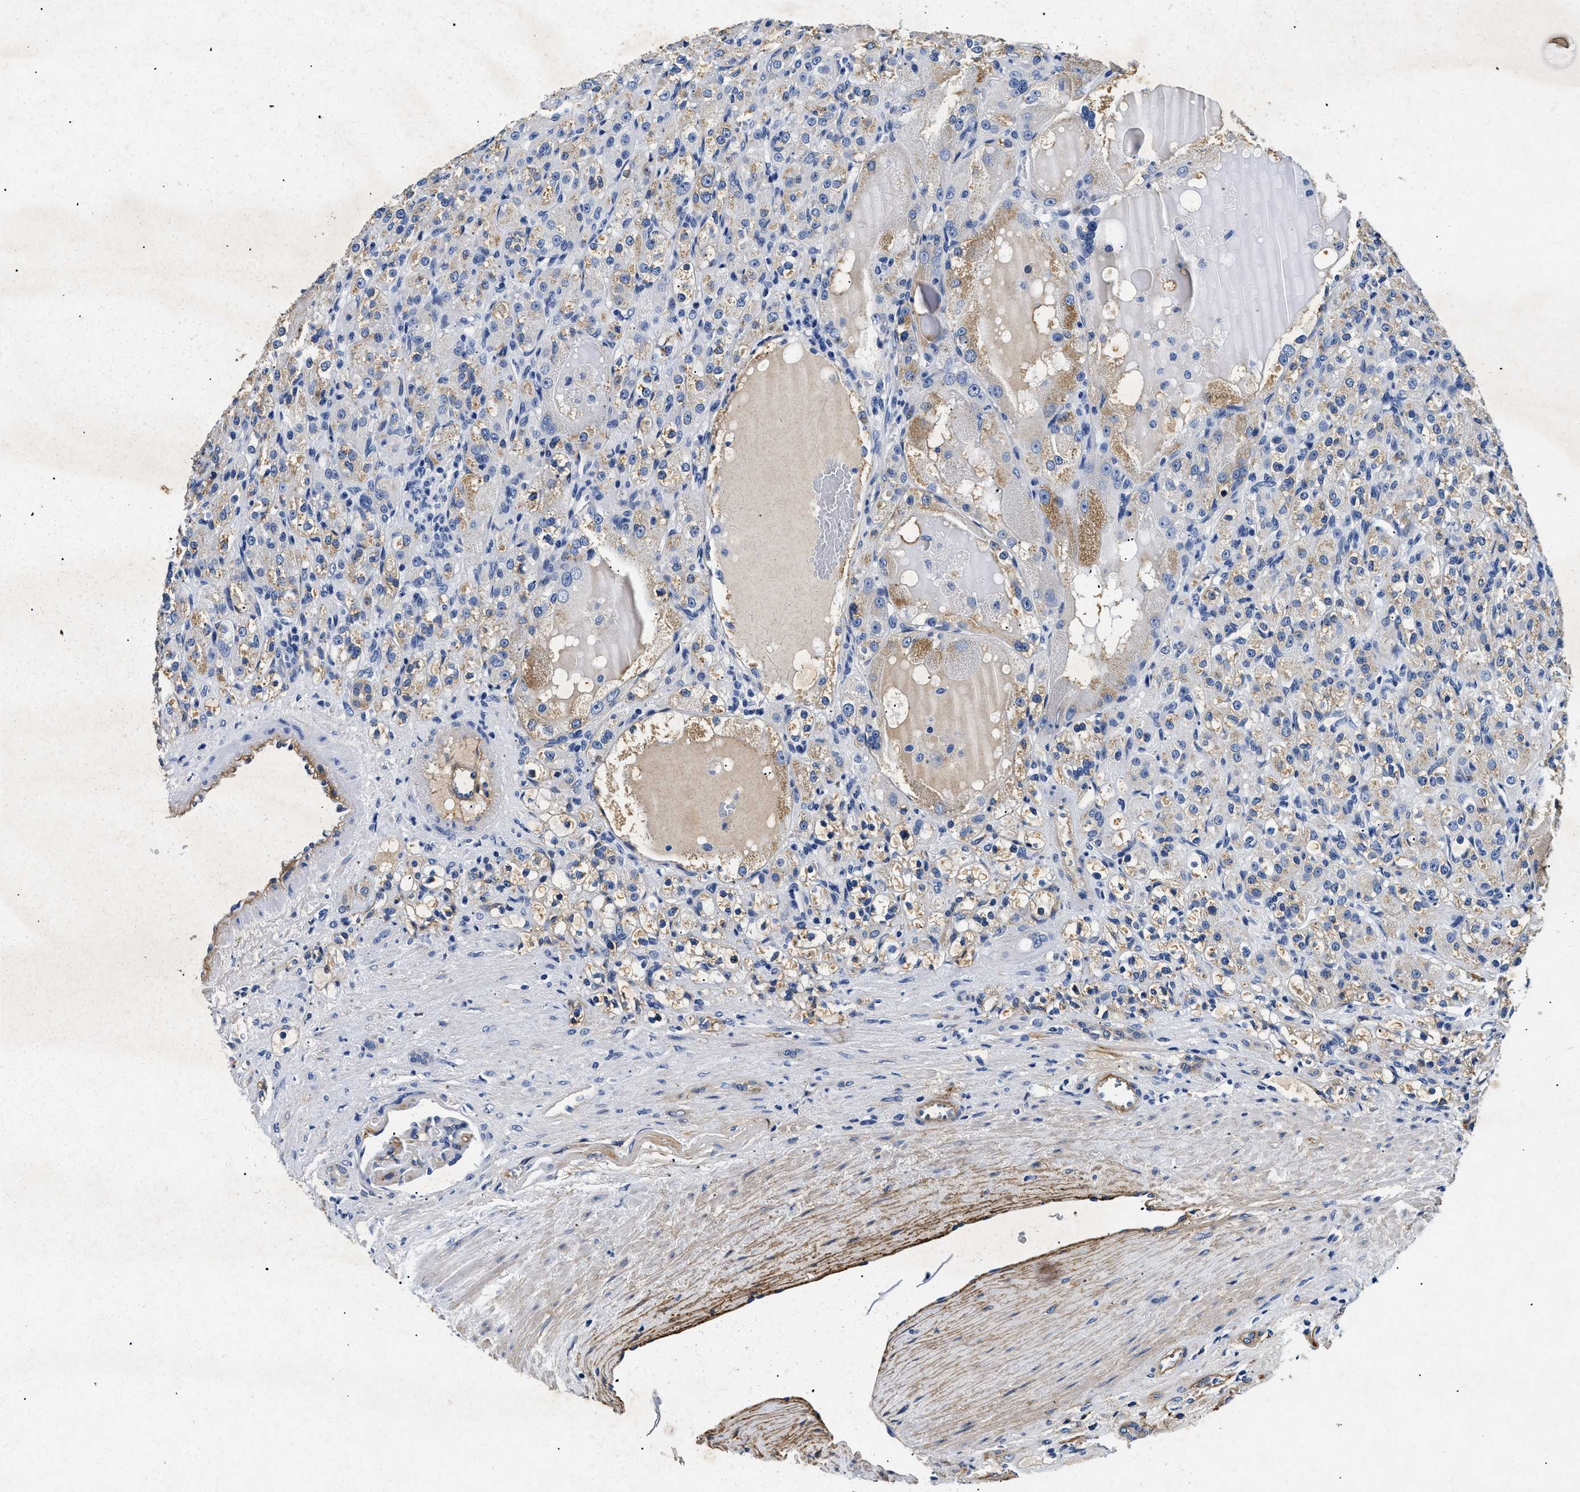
{"staining": {"intensity": "moderate", "quantity": "25%-75%", "location": "cytoplasmic/membranous"}, "tissue": "renal cancer", "cell_type": "Tumor cells", "image_type": "cancer", "snomed": [{"axis": "morphology", "description": "Normal tissue, NOS"}, {"axis": "morphology", "description": "Adenocarcinoma, NOS"}, {"axis": "topography", "description": "Kidney"}], "caption": "Moderate cytoplasmic/membranous protein expression is seen in about 25%-75% of tumor cells in renal adenocarcinoma. (brown staining indicates protein expression, while blue staining denotes nuclei).", "gene": "LAMA3", "patient": {"sex": "male", "age": 61}}